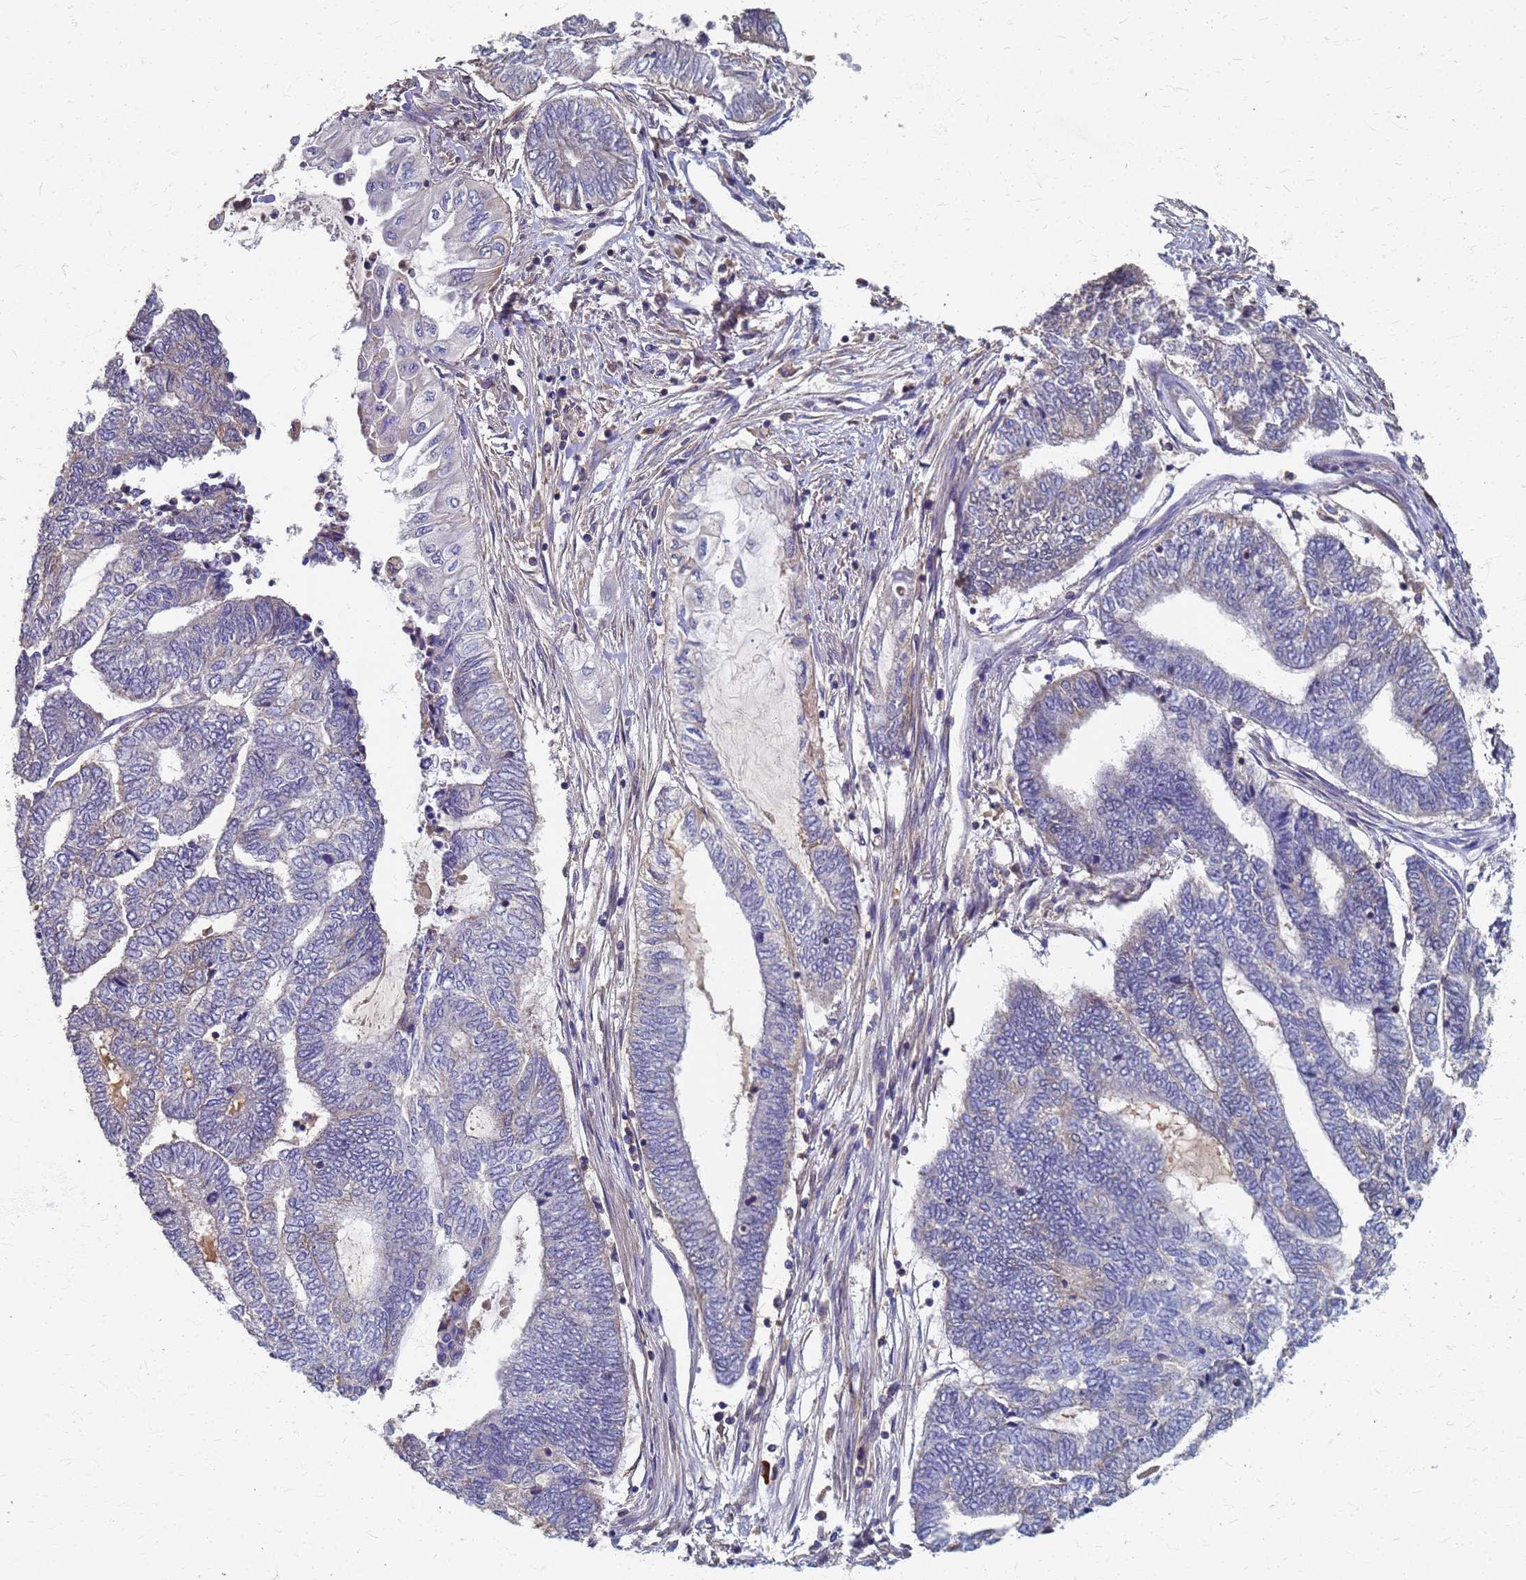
{"staining": {"intensity": "negative", "quantity": "none", "location": "none"}, "tissue": "endometrial cancer", "cell_type": "Tumor cells", "image_type": "cancer", "snomed": [{"axis": "morphology", "description": "Adenocarcinoma, NOS"}, {"axis": "topography", "description": "Uterus"}, {"axis": "topography", "description": "Endometrium"}], "caption": "A photomicrograph of human endometrial adenocarcinoma is negative for staining in tumor cells. Brightfield microscopy of immunohistochemistry stained with DAB (brown) and hematoxylin (blue), captured at high magnification.", "gene": "KRCC1", "patient": {"sex": "female", "age": 70}}